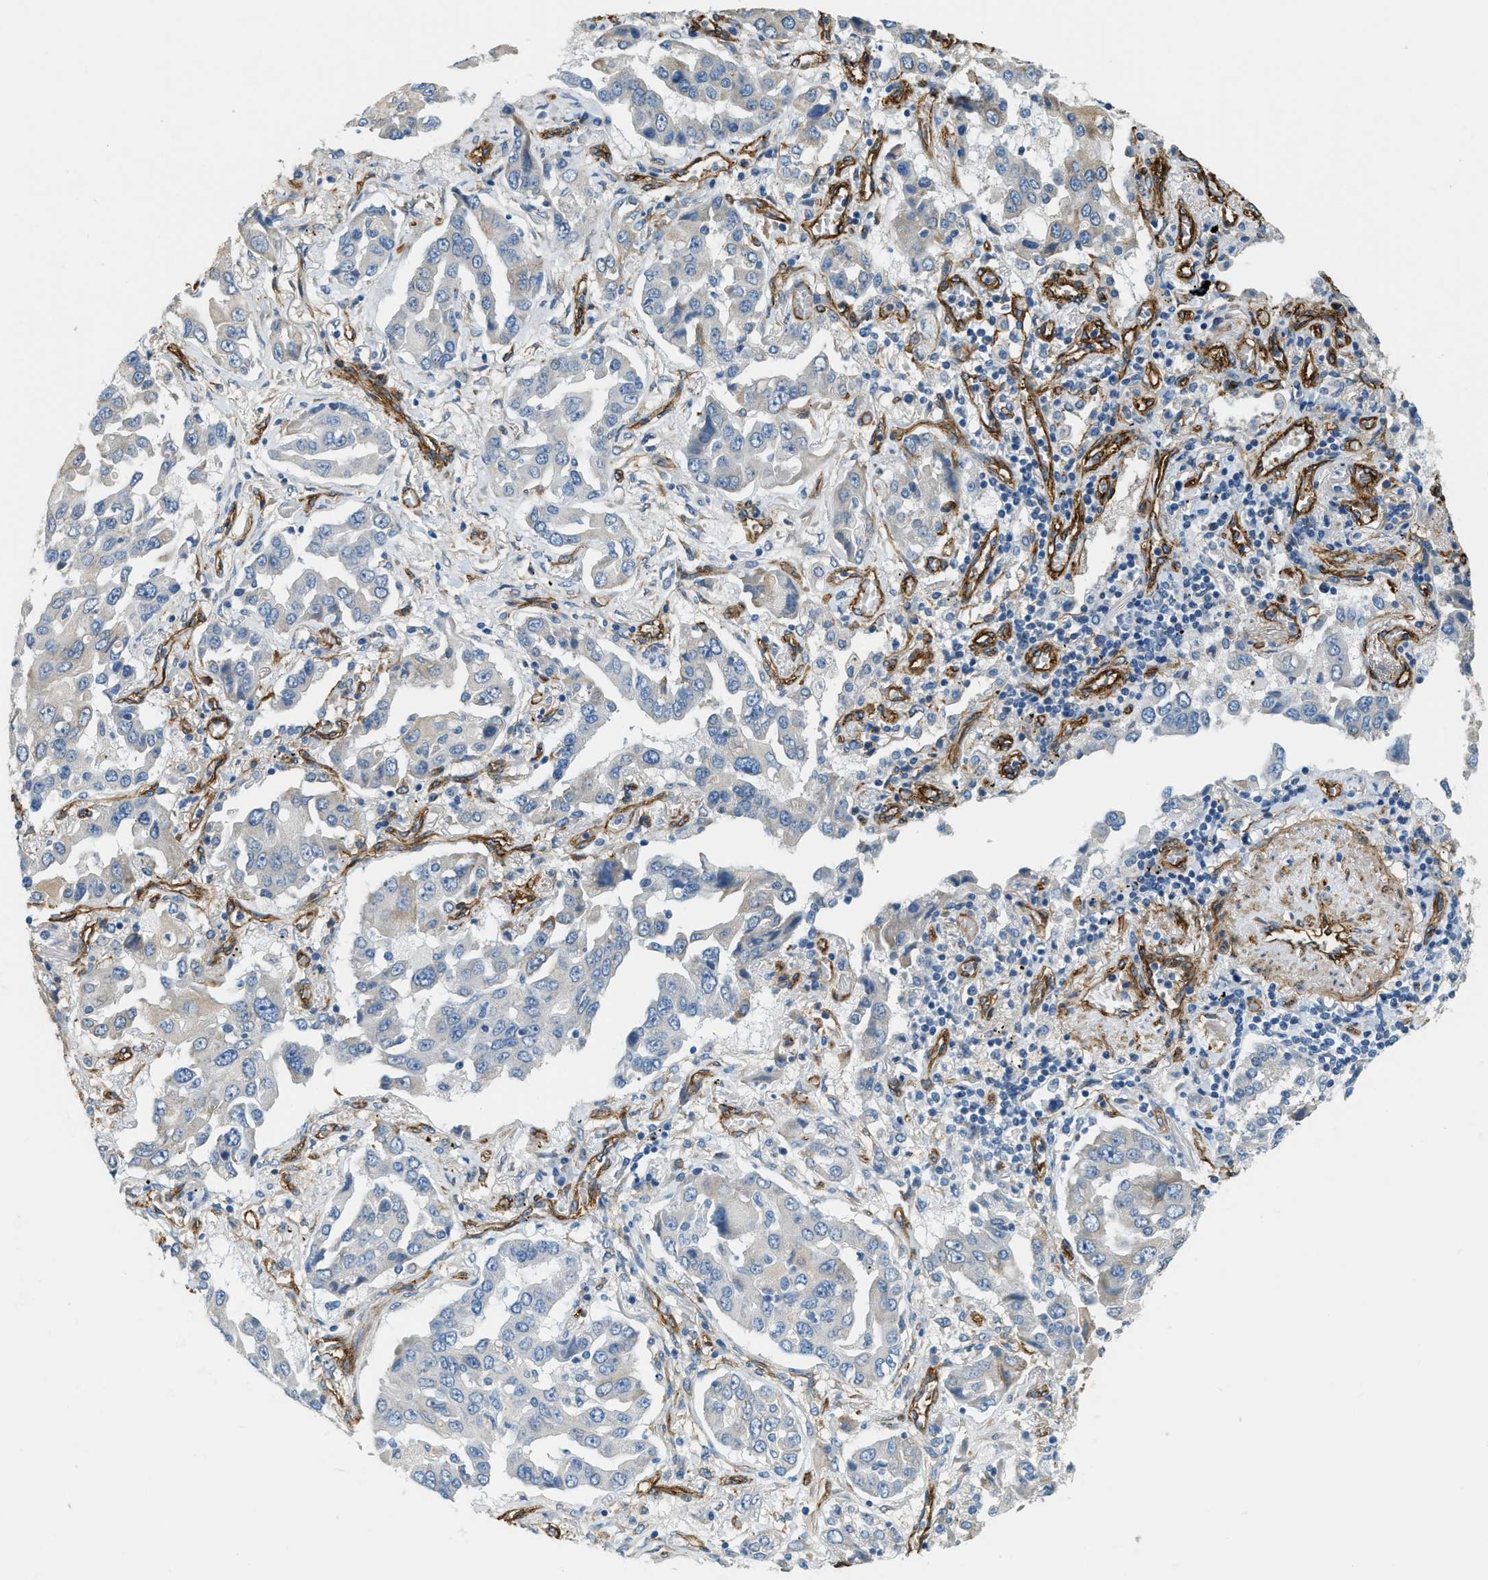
{"staining": {"intensity": "negative", "quantity": "none", "location": "none"}, "tissue": "lung cancer", "cell_type": "Tumor cells", "image_type": "cancer", "snomed": [{"axis": "morphology", "description": "Adenocarcinoma, NOS"}, {"axis": "topography", "description": "Lung"}], "caption": "This is an immunohistochemistry (IHC) histopathology image of lung adenocarcinoma. There is no staining in tumor cells.", "gene": "TMEM43", "patient": {"sex": "female", "age": 65}}